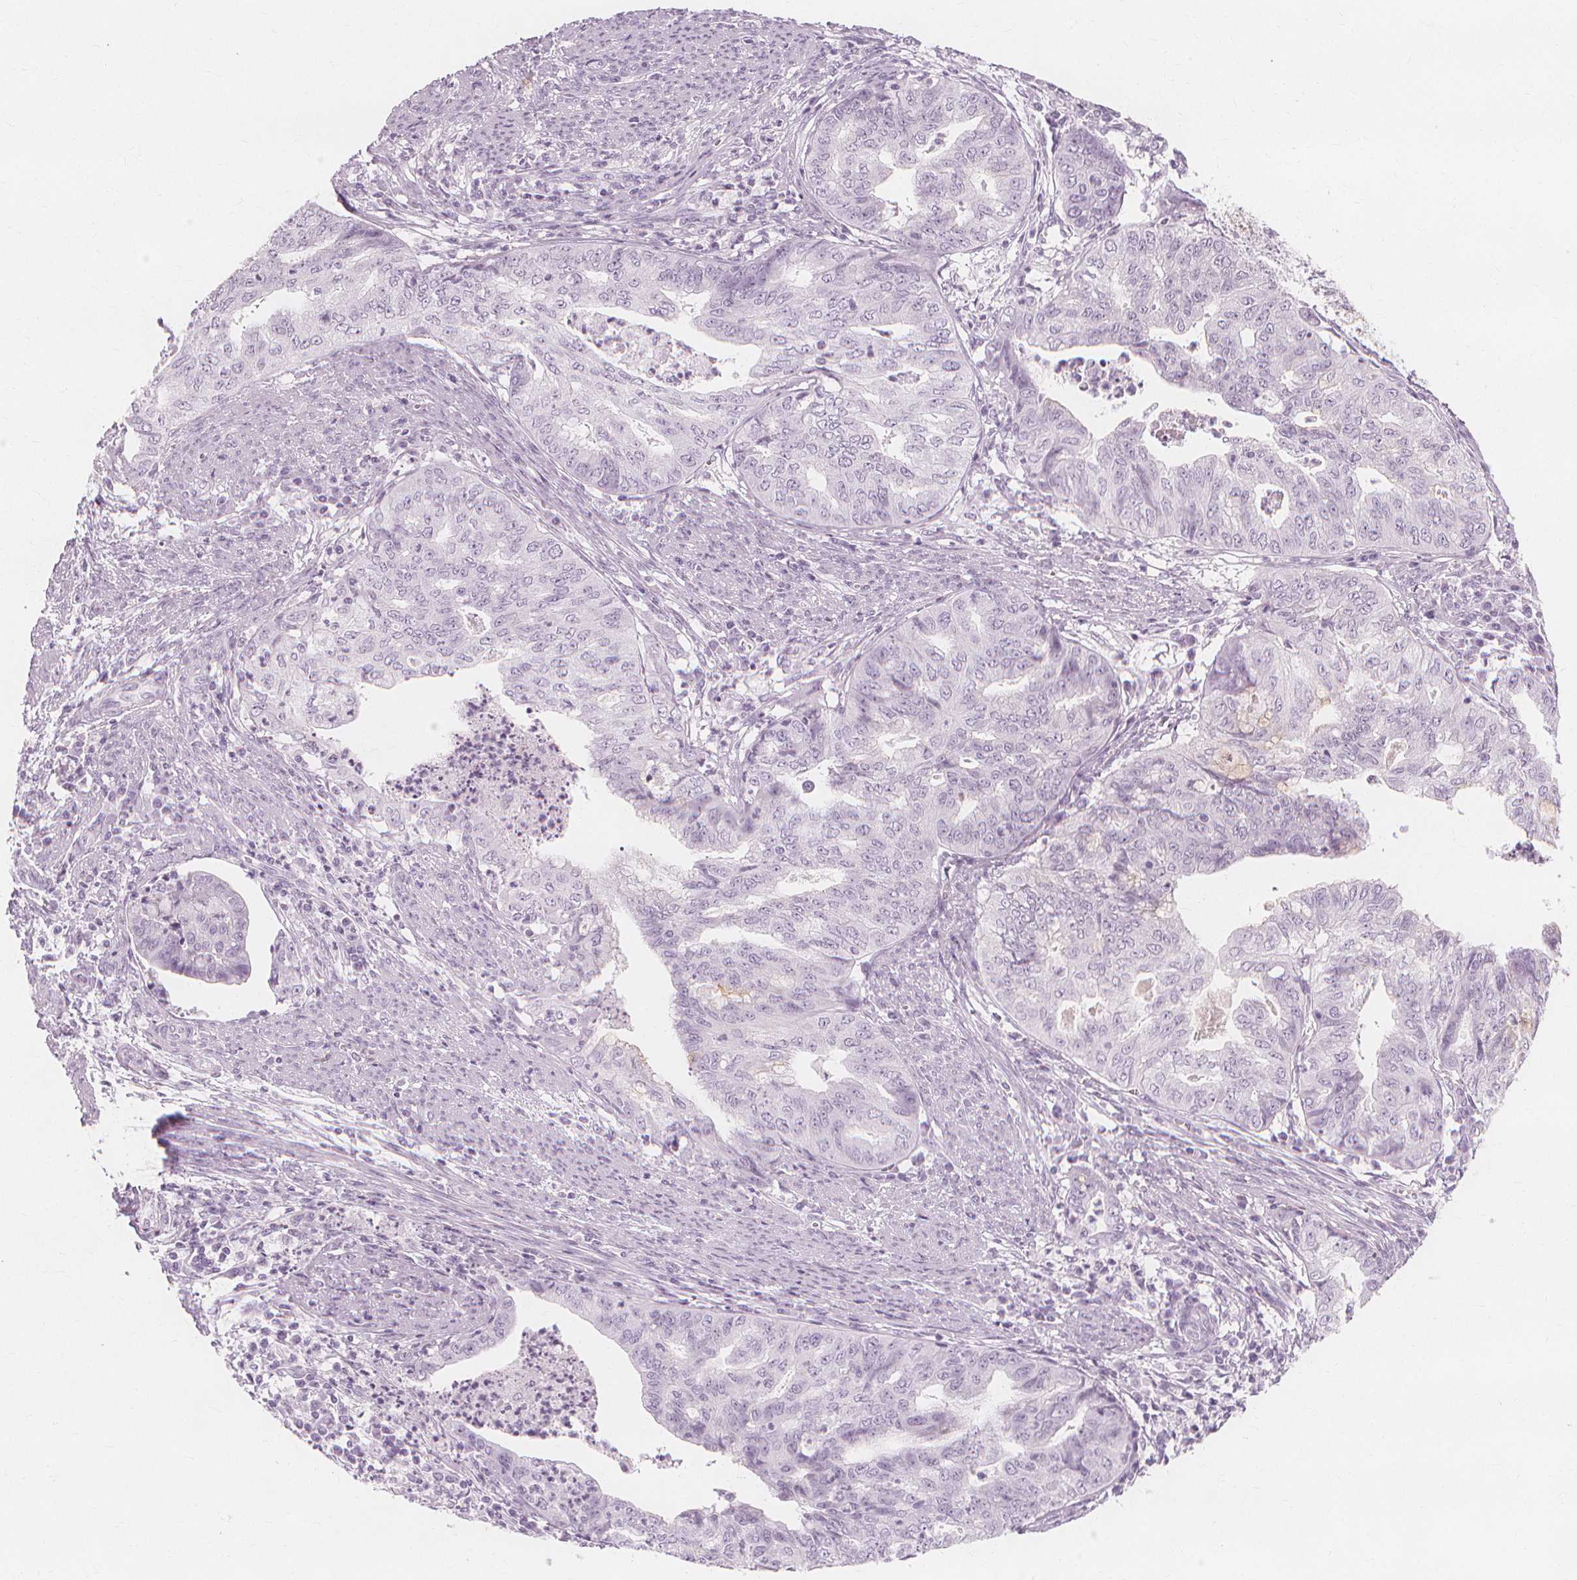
{"staining": {"intensity": "moderate", "quantity": "<25%", "location": "cytoplasmic/membranous"}, "tissue": "endometrial cancer", "cell_type": "Tumor cells", "image_type": "cancer", "snomed": [{"axis": "morphology", "description": "Adenocarcinoma, NOS"}, {"axis": "topography", "description": "Endometrium"}], "caption": "This image demonstrates immunohistochemistry staining of endometrial cancer, with low moderate cytoplasmic/membranous expression in about <25% of tumor cells.", "gene": "TFF1", "patient": {"sex": "female", "age": 79}}